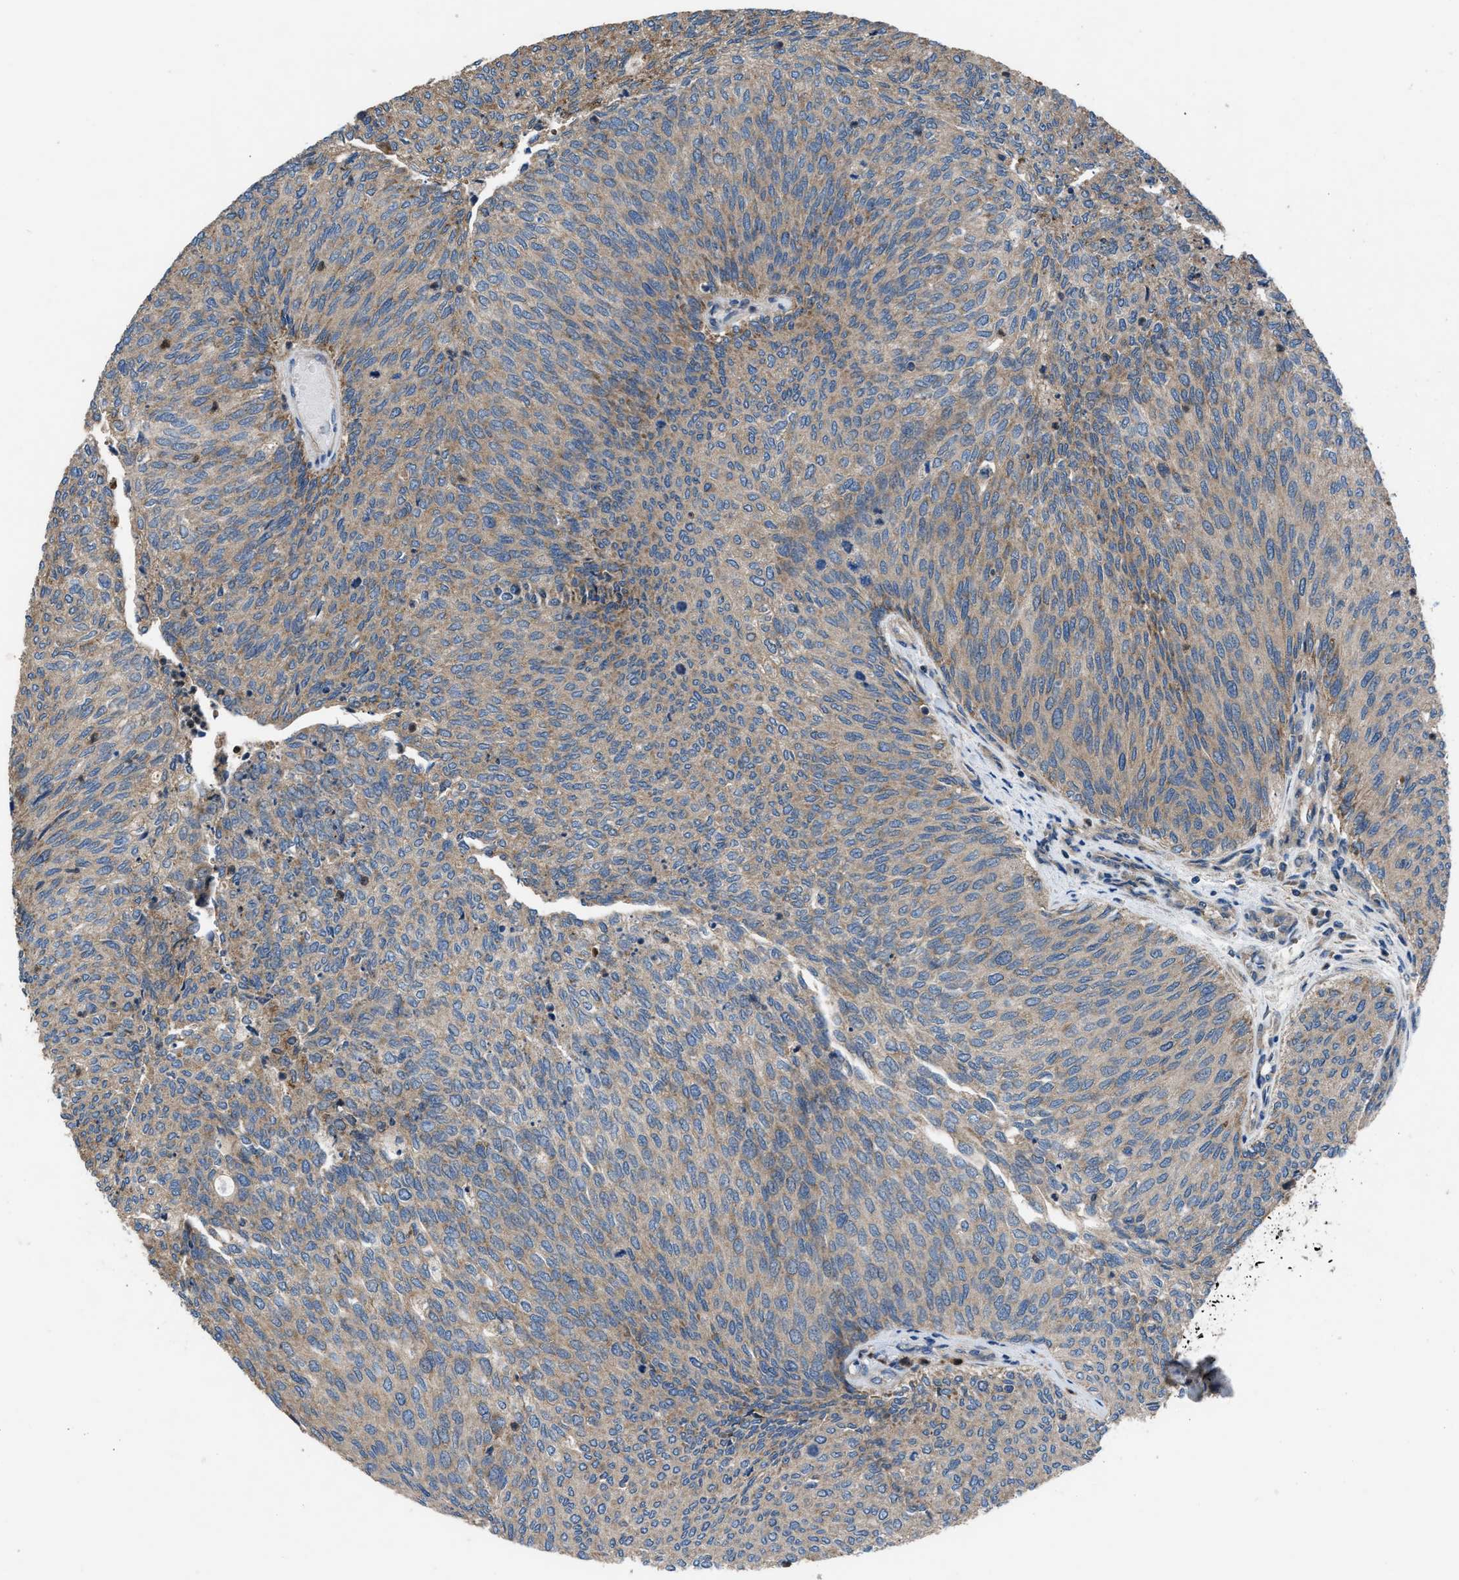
{"staining": {"intensity": "moderate", "quantity": ">75%", "location": "cytoplasmic/membranous"}, "tissue": "urothelial cancer", "cell_type": "Tumor cells", "image_type": "cancer", "snomed": [{"axis": "morphology", "description": "Urothelial carcinoma, Low grade"}, {"axis": "topography", "description": "Urinary bladder"}], "caption": "Immunohistochemistry (IHC) of low-grade urothelial carcinoma demonstrates medium levels of moderate cytoplasmic/membranous staining in approximately >75% of tumor cells. Using DAB (3,3'-diaminobenzidine) (brown) and hematoxylin (blue) stains, captured at high magnification using brightfield microscopy.", "gene": "USP25", "patient": {"sex": "female", "age": 79}}